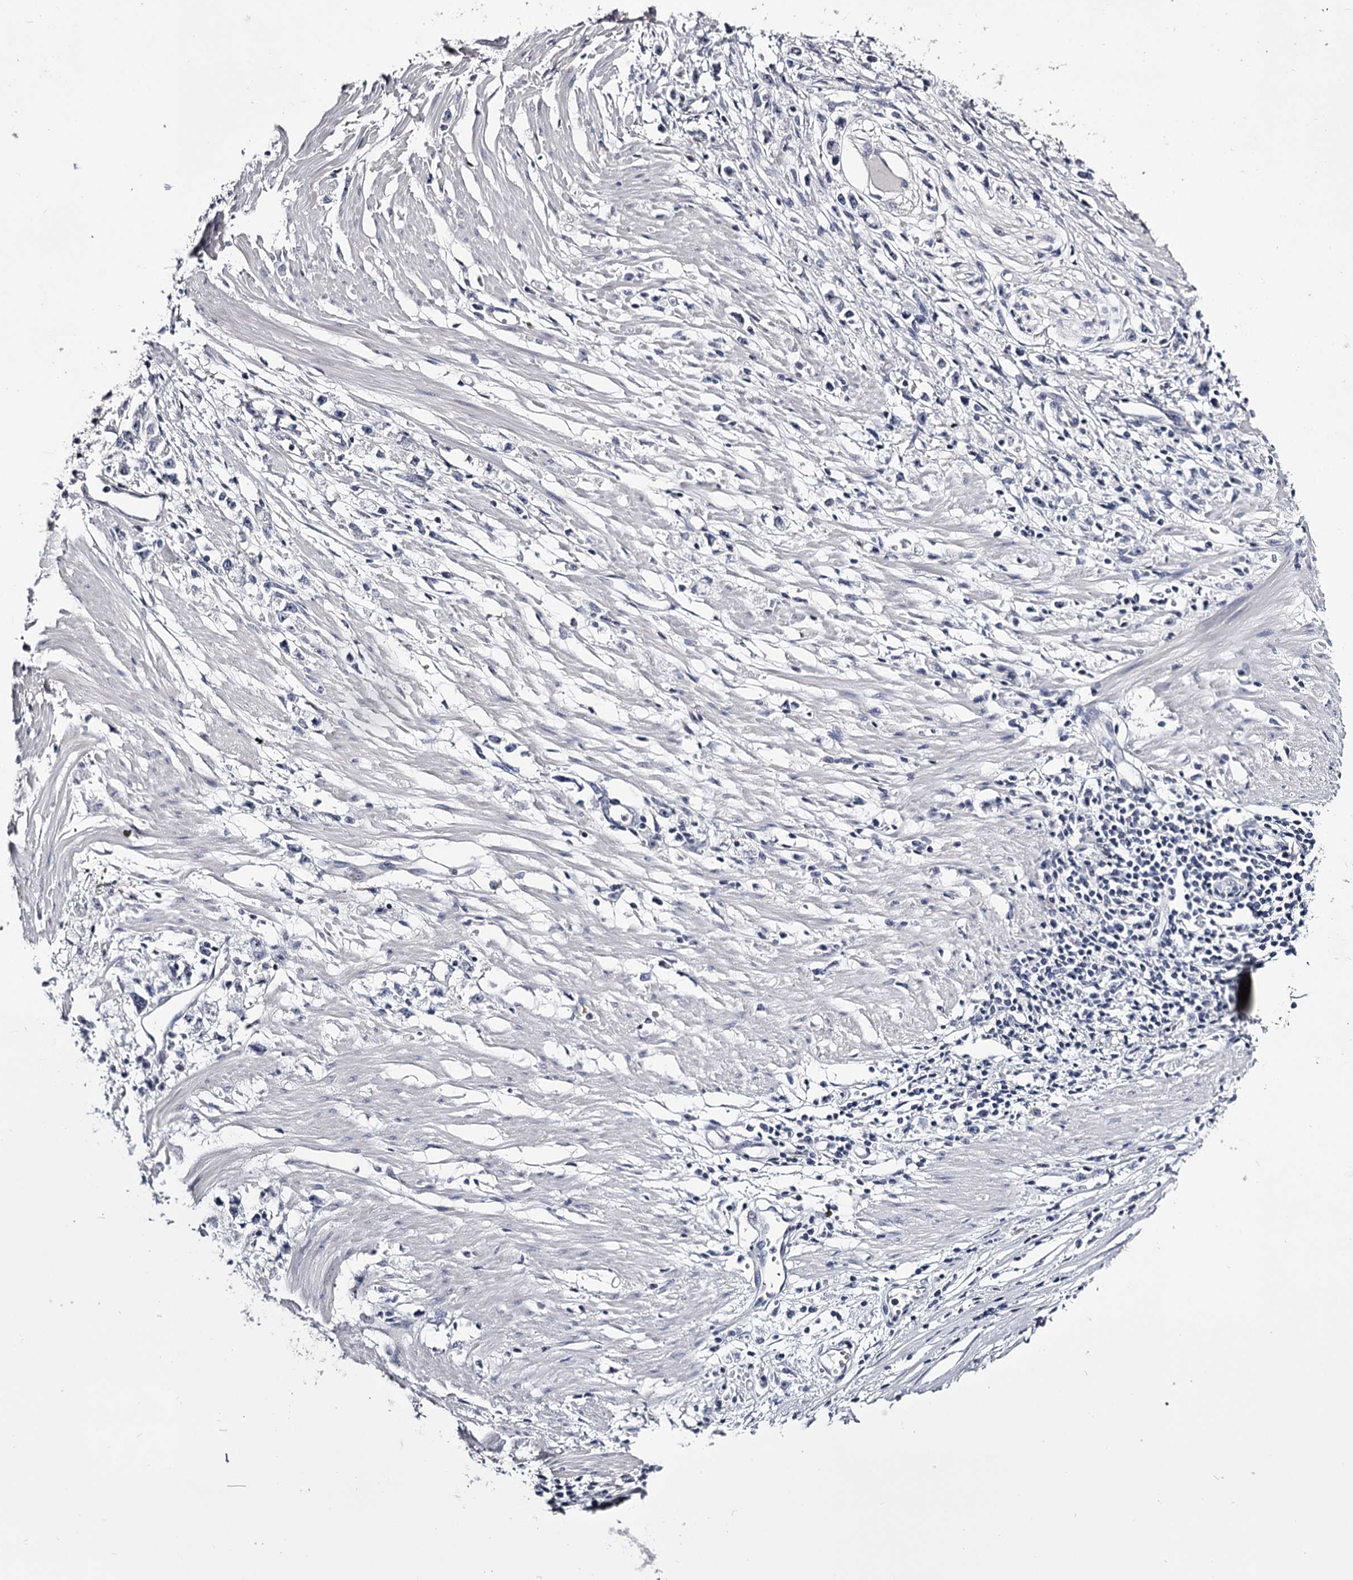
{"staining": {"intensity": "negative", "quantity": "none", "location": "none"}, "tissue": "stomach cancer", "cell_type": "Tumor cells", "image_type": "cancer", "snomed": [{"axis": "morphology", "description": "Adenocarcinoma, NOS"}, {"axis": "topography", "description": "Stomach"}], "caption": "This is a histopathology image of immunohistochemistry staining of stomach cancer (adenocarcinoma), which shows no expression in tumor cells. The staining was performed using DAB (3,3'-diaminobenzidine) to visualize the protein expression in brown, while the nuclei were stained in blue with hematoxylin (Magnification: 20x).", "gene": "GSTO1", "patient": {"sex": "female", "age": 59}}